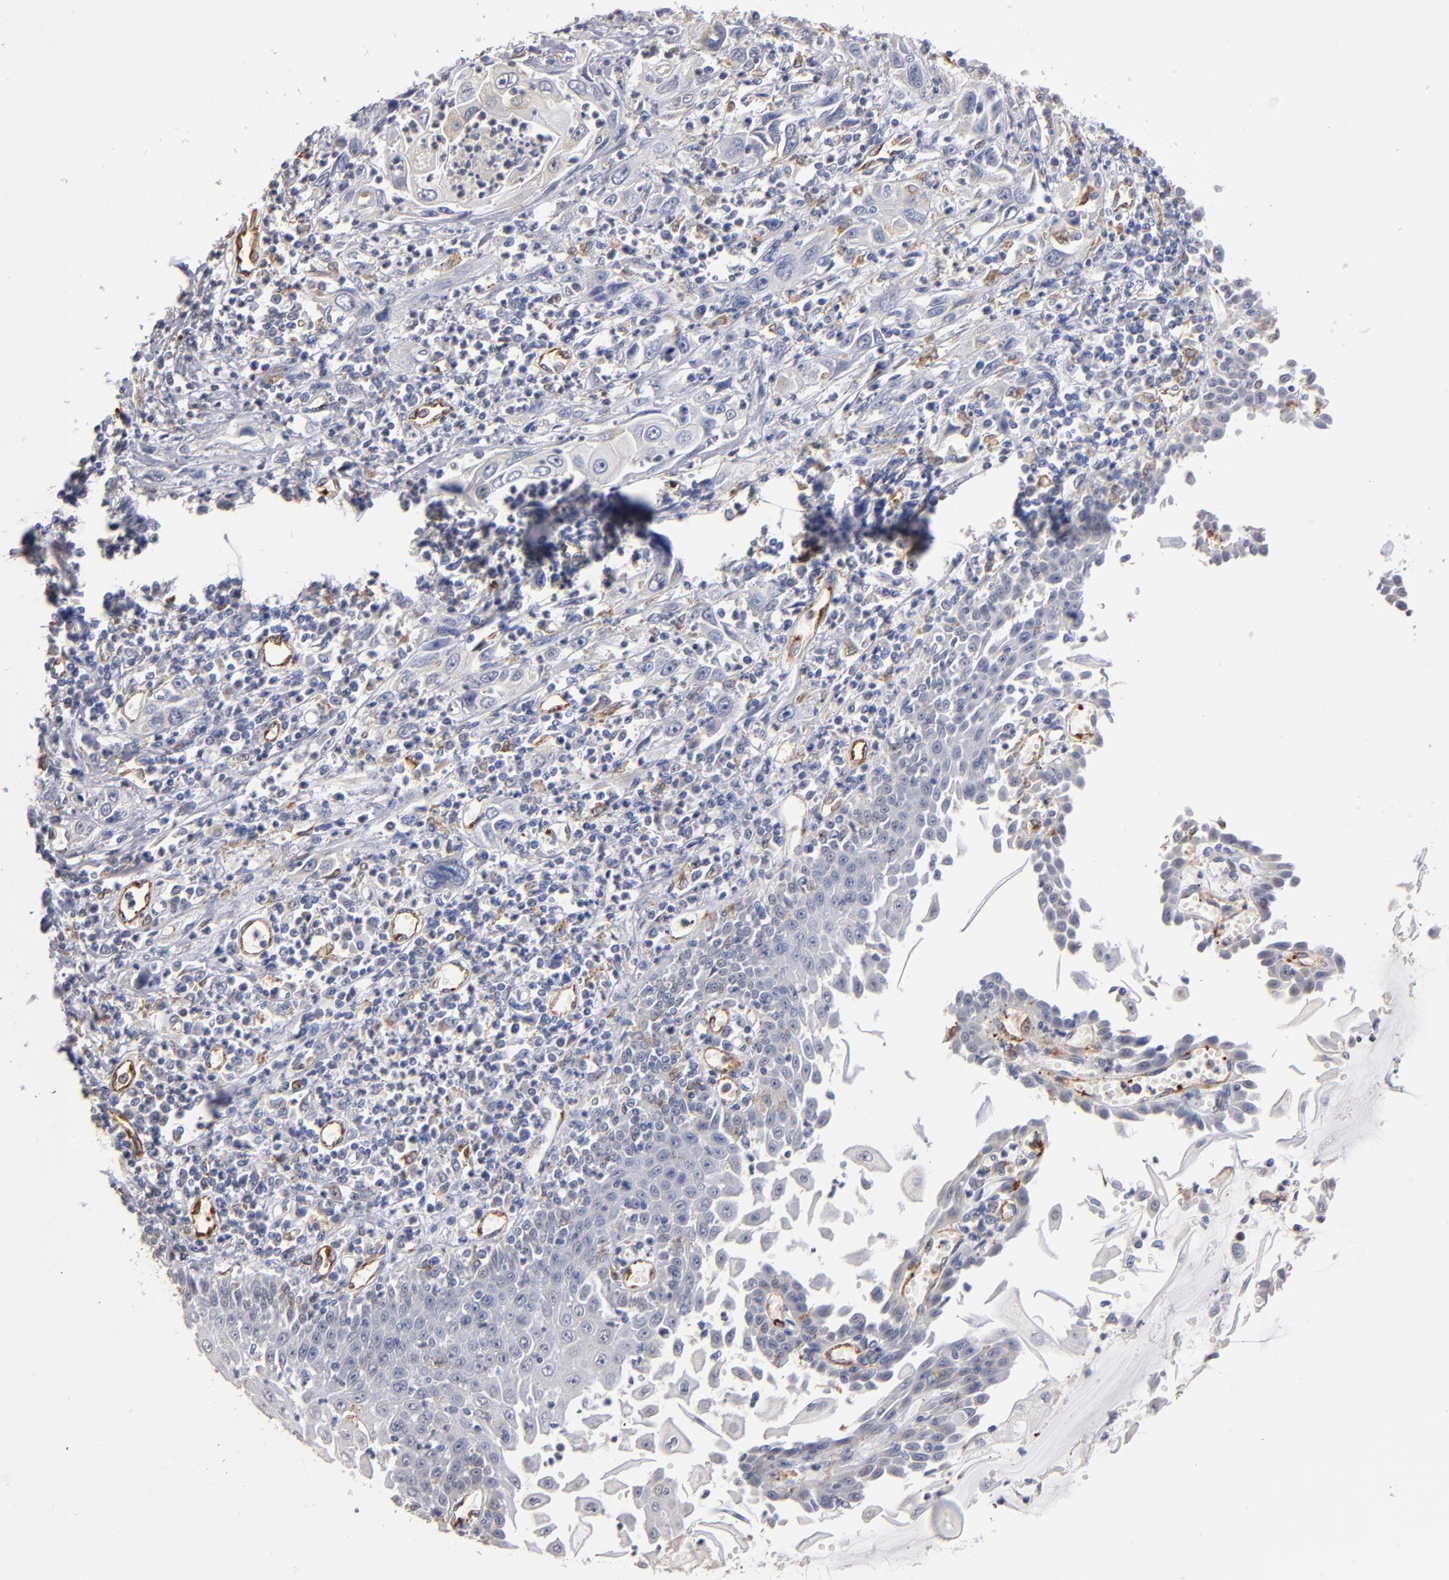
{"staining": {"intensity": "negative", "quantity": "none", "location": "none"}, "tissue": "esophagus", "cell_type": "Squamous epithelial cells", "image_type": "normal", "snomed": [{"axis": "morphology", "description": "Normal tissue, NOS"}, {"axis": "topography", "description": "Esophagus"}], "caption": "Immunohistochemical staining of unremarkable esophagus displays no significant staining in squamous epithelial cells.", "gene": "SELP", "patient": {"sex": "male", "age": 65}}